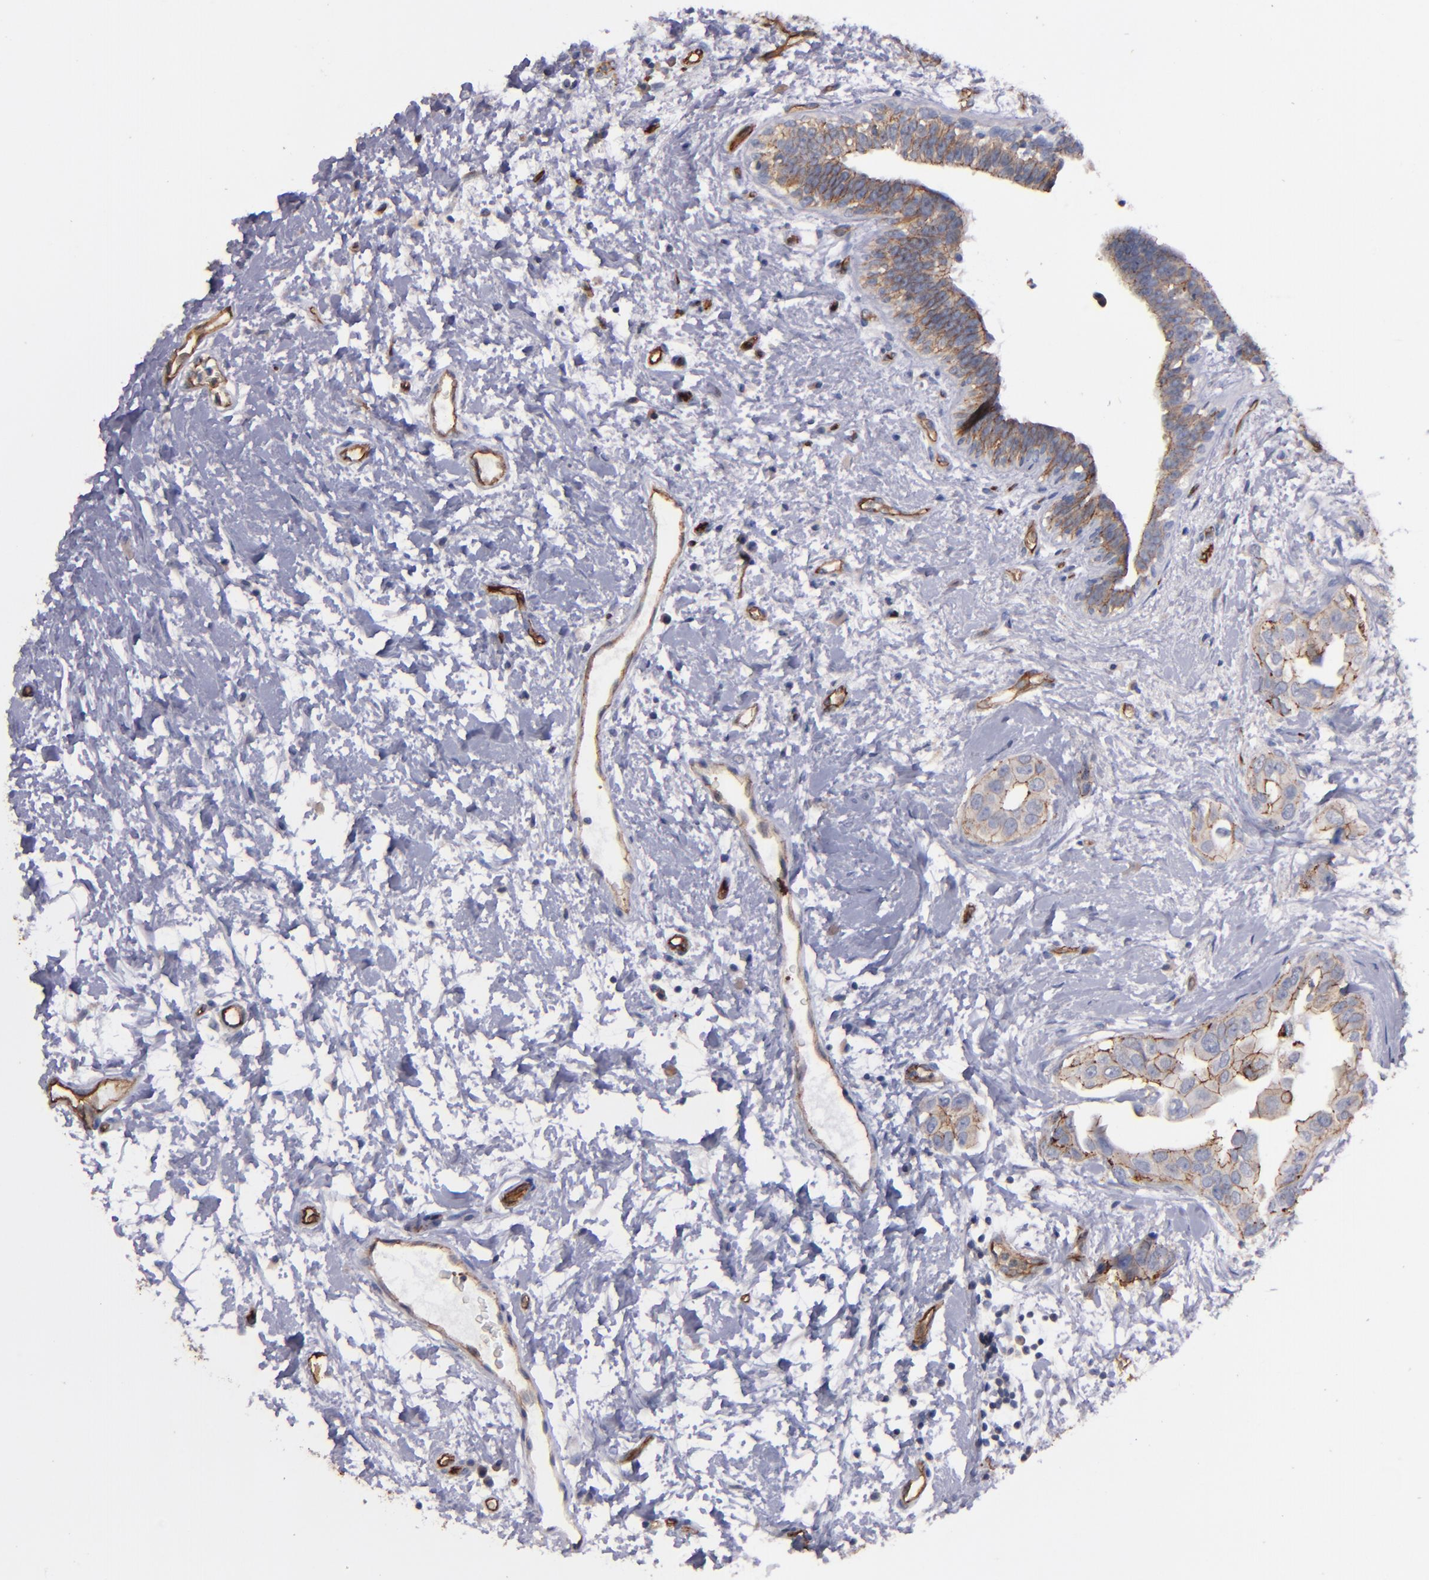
{"staining": {"intensity": "moderate", "quantity": "25%-75%", "location": "cytoplasmic/membranous"}, "tissue": "breast cancer", "cell_type": "Tumor cells", "image_type": "cancer", "snomed": [{"axis": "morphology", "description": "Duct carcinoma"}, {"axis": "topography", "description": "Breast"}], "caption": "Immunohistochemistry (IHC) histopathology image of neoplastic tissue: human breast cancer stained using IHC exhibits medium levels of moderate protein expression localized specifically in the cytoplasmic/membranous of tumor cells, appearing as a cytoplasmic/membranous brown color.", "gene": "CLDN5", "patient": {"sex": "female", "age": 40}}